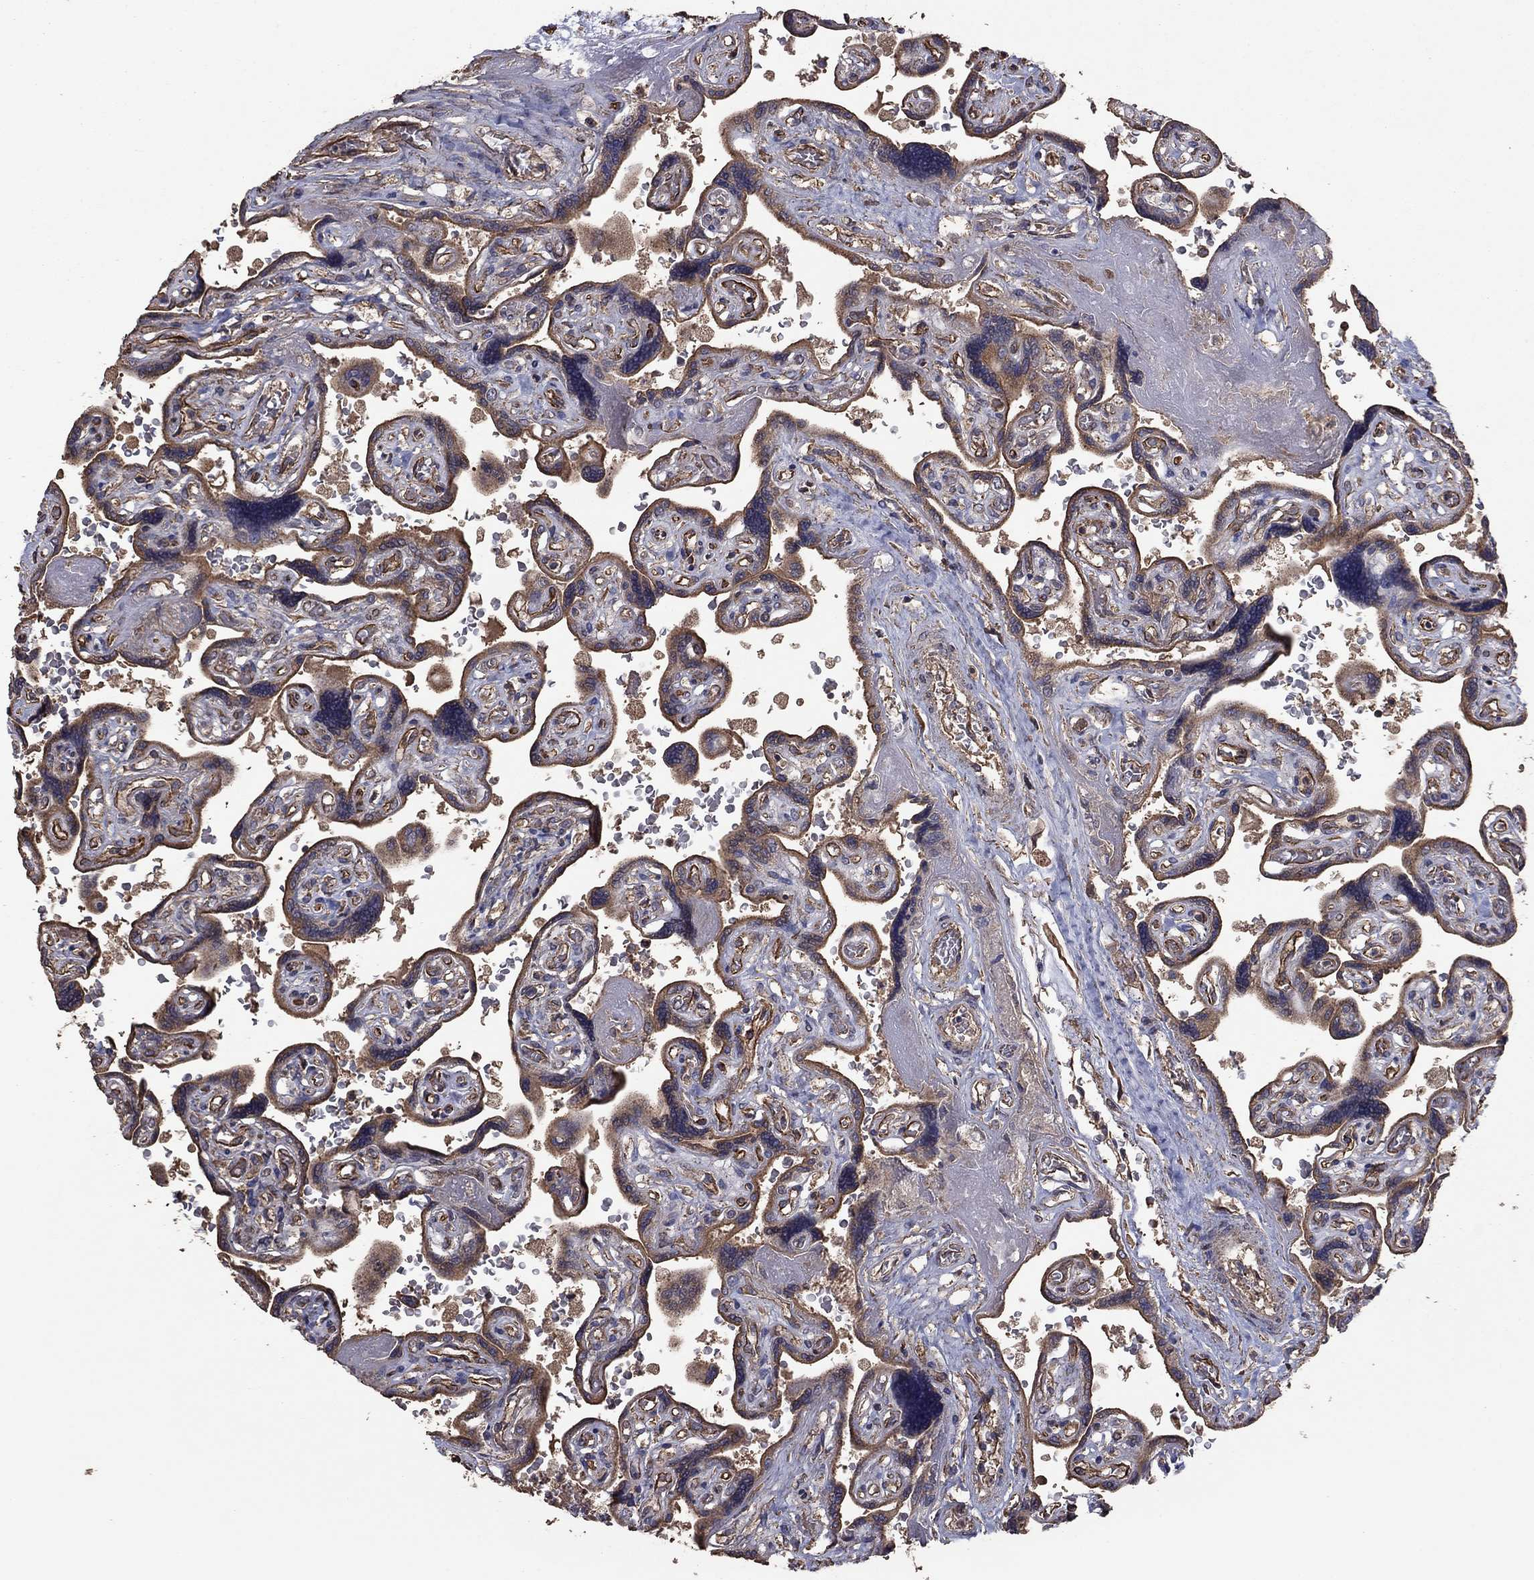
{"staining": {"intensity": "moderate", "quantity": ">75%", "location": "cytoplasmic/membranous"}, "tissue": "placenta", "cell_type": "Decidual cells", "image_type": "normal", "snomed": [{"axis": "morphology", "description": "Normal tissue, NOS"}, {"axis": "topography", "description": "Placenta"}], "caption": "Decidual cells reveal moderate cytoplasmic/membranous positivity in approximately >75% of cells in benign placenta. (IHC, brightfield microscopy, high magnification).", "gene": "FLT4", "patient": {"sex": "female", "age": 32}}